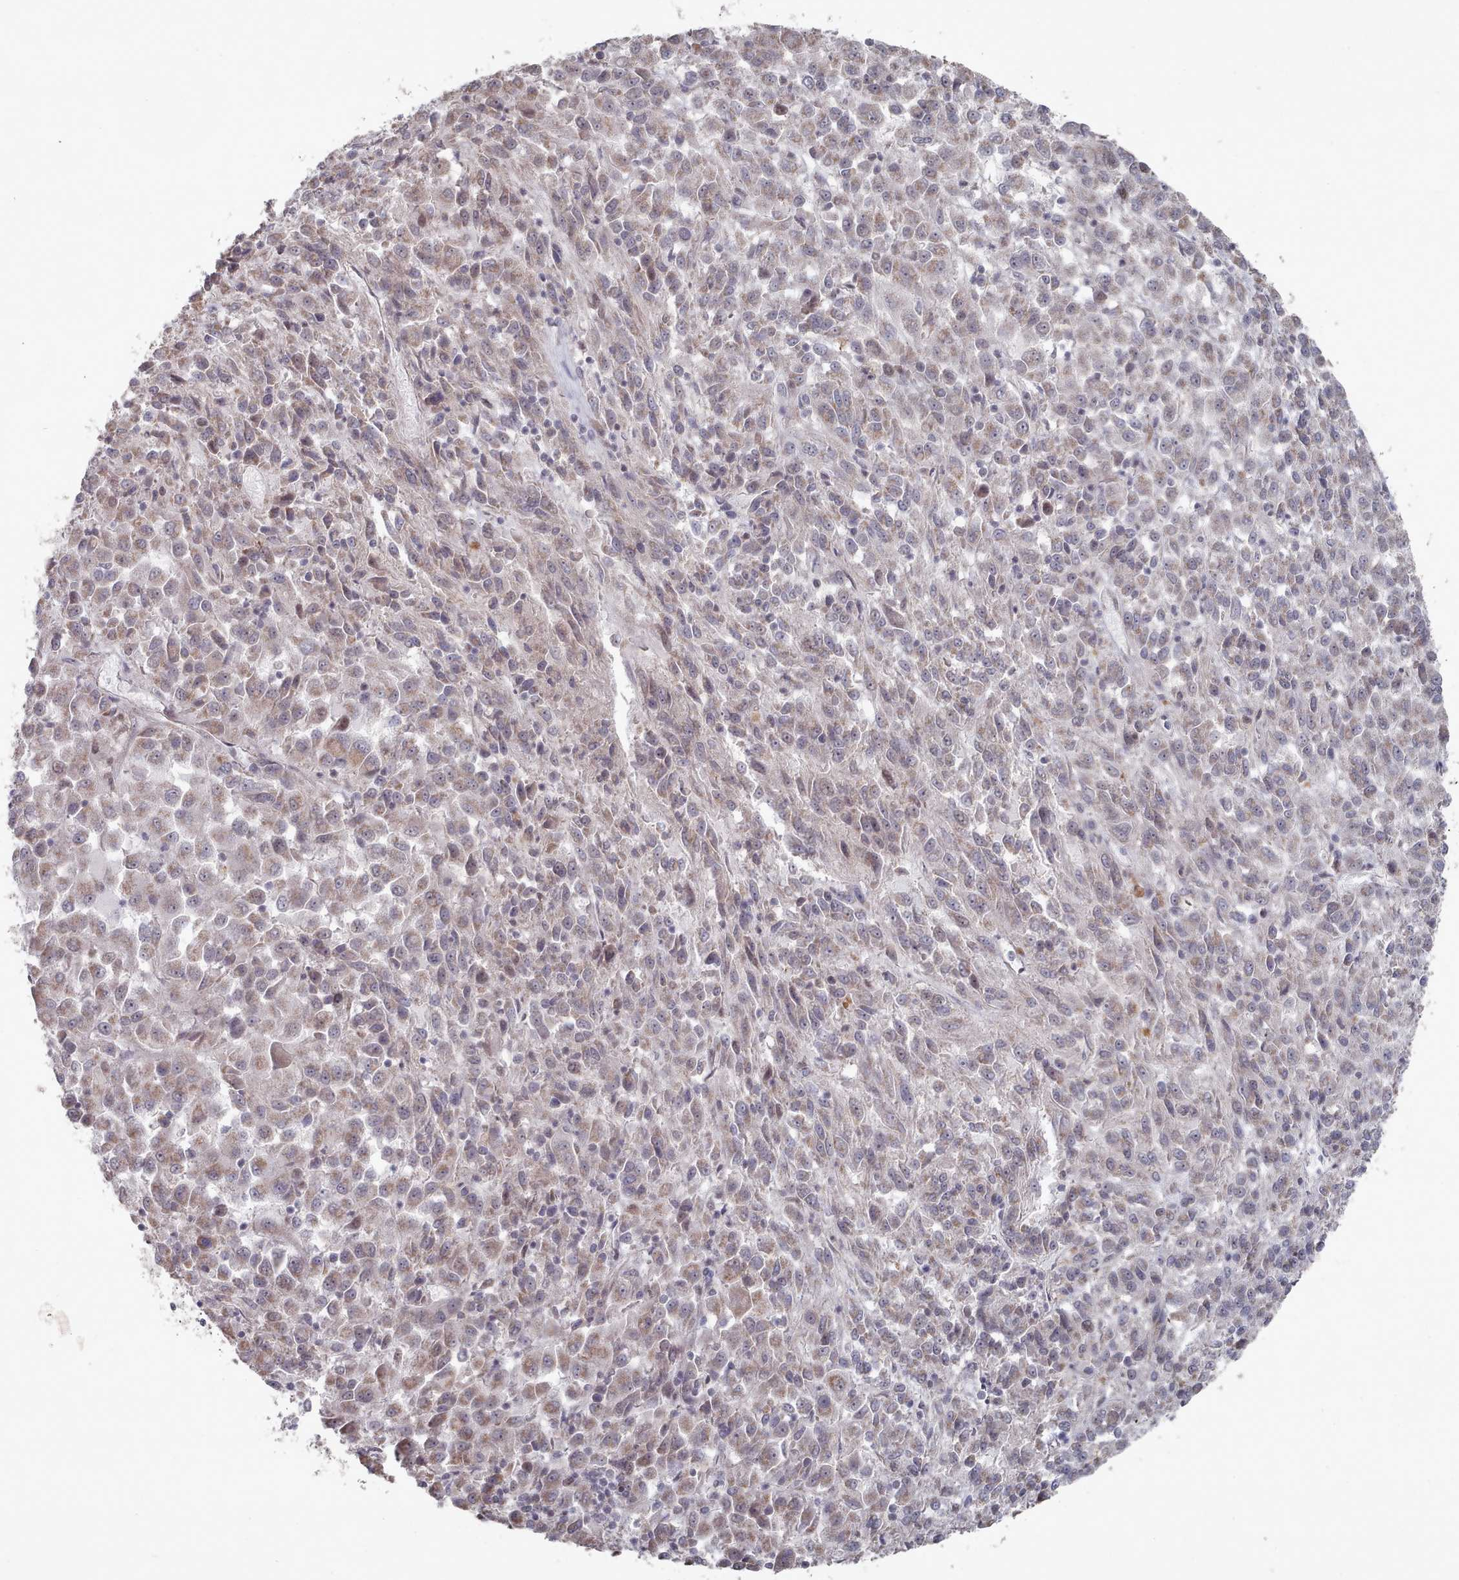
{"staining": {"intensity": "negative", "quantity": "none", "location": "none"}, "tissue": "melanoma", "cell_type": "Tumor cells", "image_type": "cancer", "snomed": [{"axis": "morphology", "description": "Malignant melanoma, Metastatic site"}, {"axis": "topography", "description": "Lung"}], "caption": "Melanoma stained for a protein using immunohistochemistry (IHC) displays no staining tumor cells.", "gene": "CPSF4", "patient": {"sex": "male", "age": 64}}